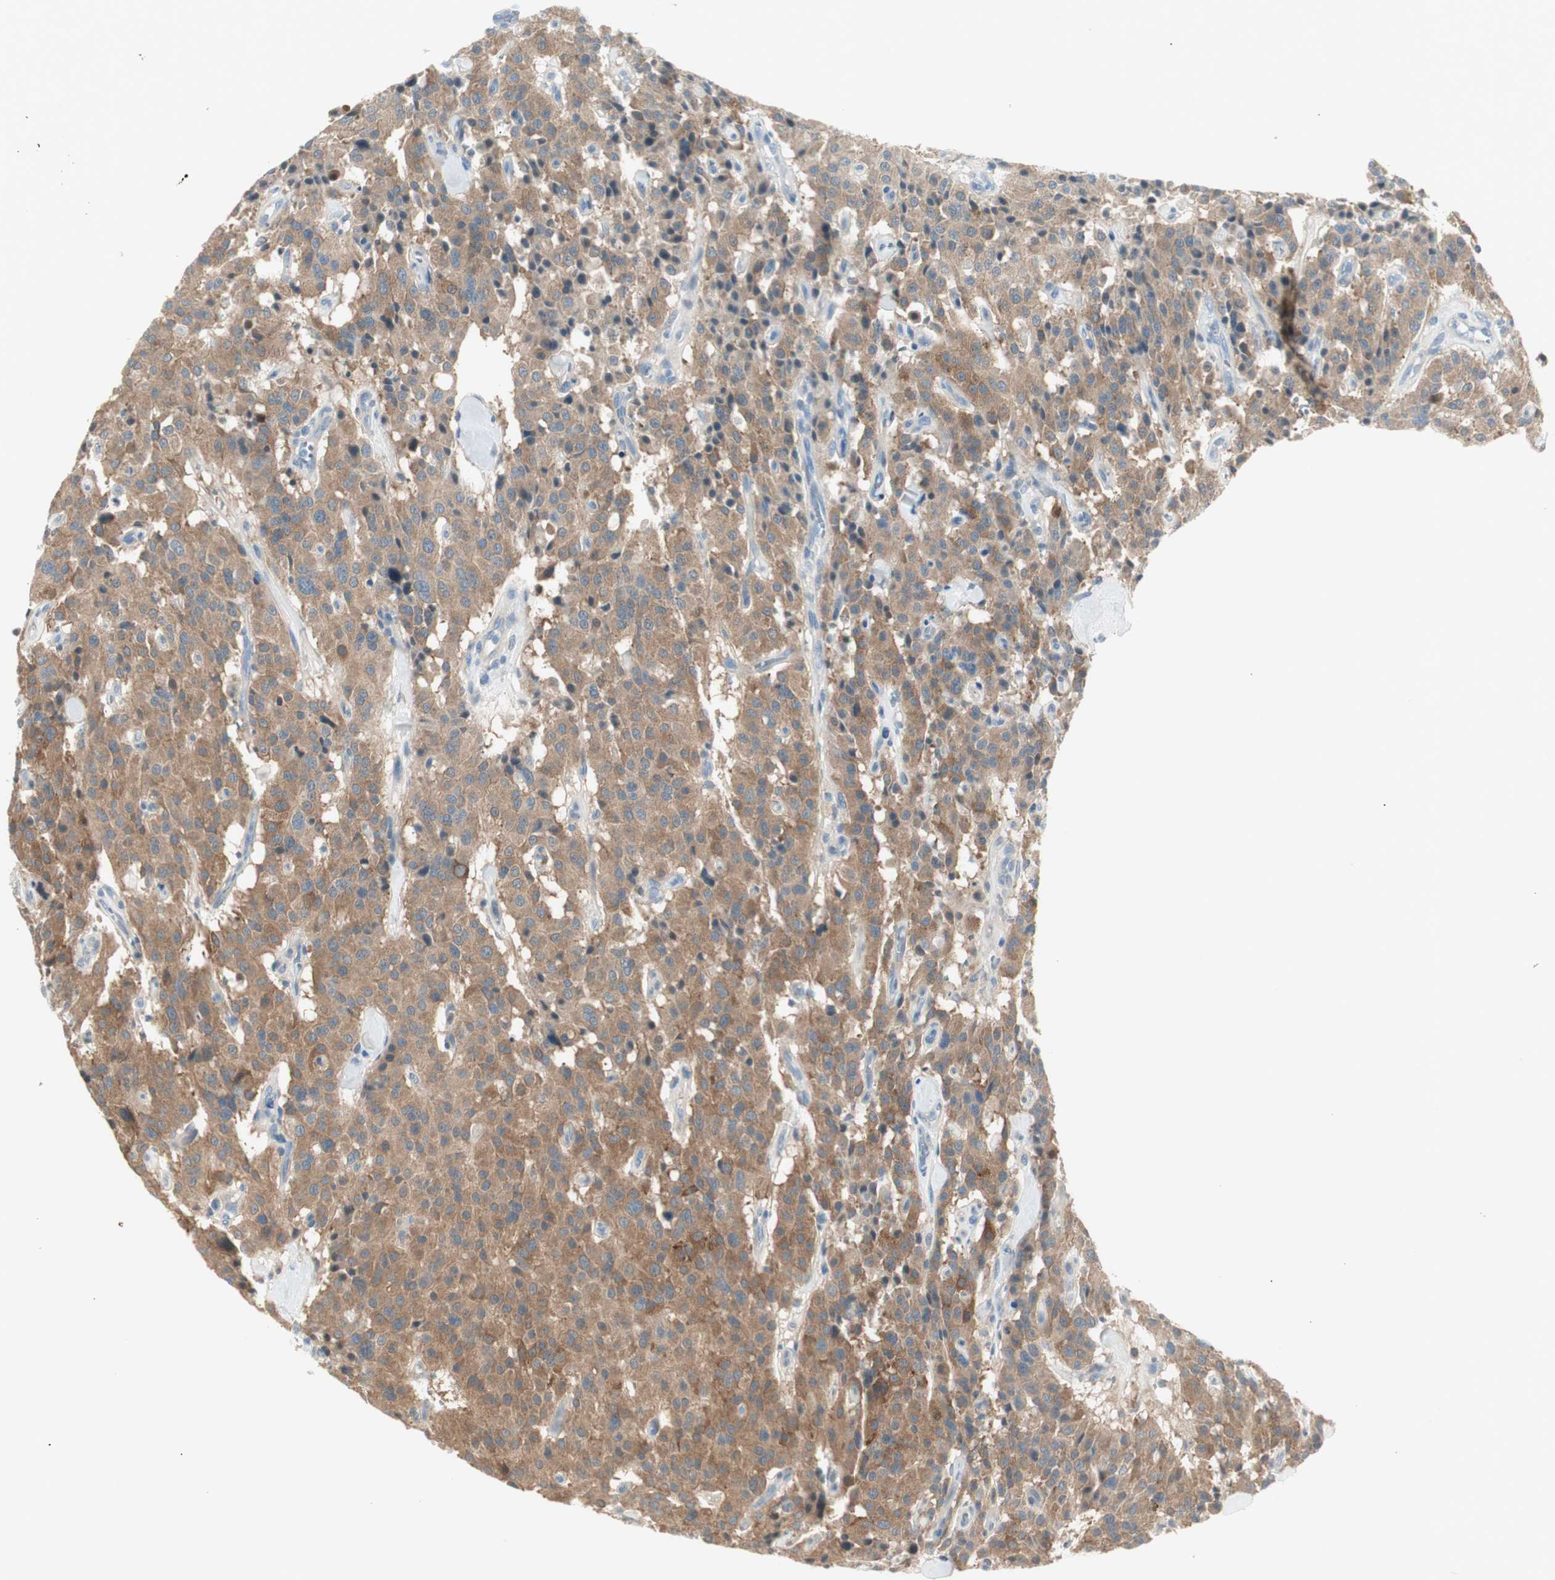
{"staining": {"intensity": "moderate", "quantity": ">75%", "location": "cytoplasmic/membranous"}, "tissue": "carcinoid", "cell_type": "Tumor cells", "image_type": "cancer", "snomed": [{"axis": "morphology", "description": "Carcinoid, malignant, NOS"}, {"axis": "topography", "description": "Lung"}], "caption": "IHC image of neoplastic tissue: human carcinoid (malignant) stained using IHC shows medium levels of moderate protein expression localized specifically in the cytoplasmic/membranous of tumor cells, appearing as a cytoplasmic/membranous brown color.", "gene": "MAPRE3", "patient": {"sex": "male", "age": 30}}